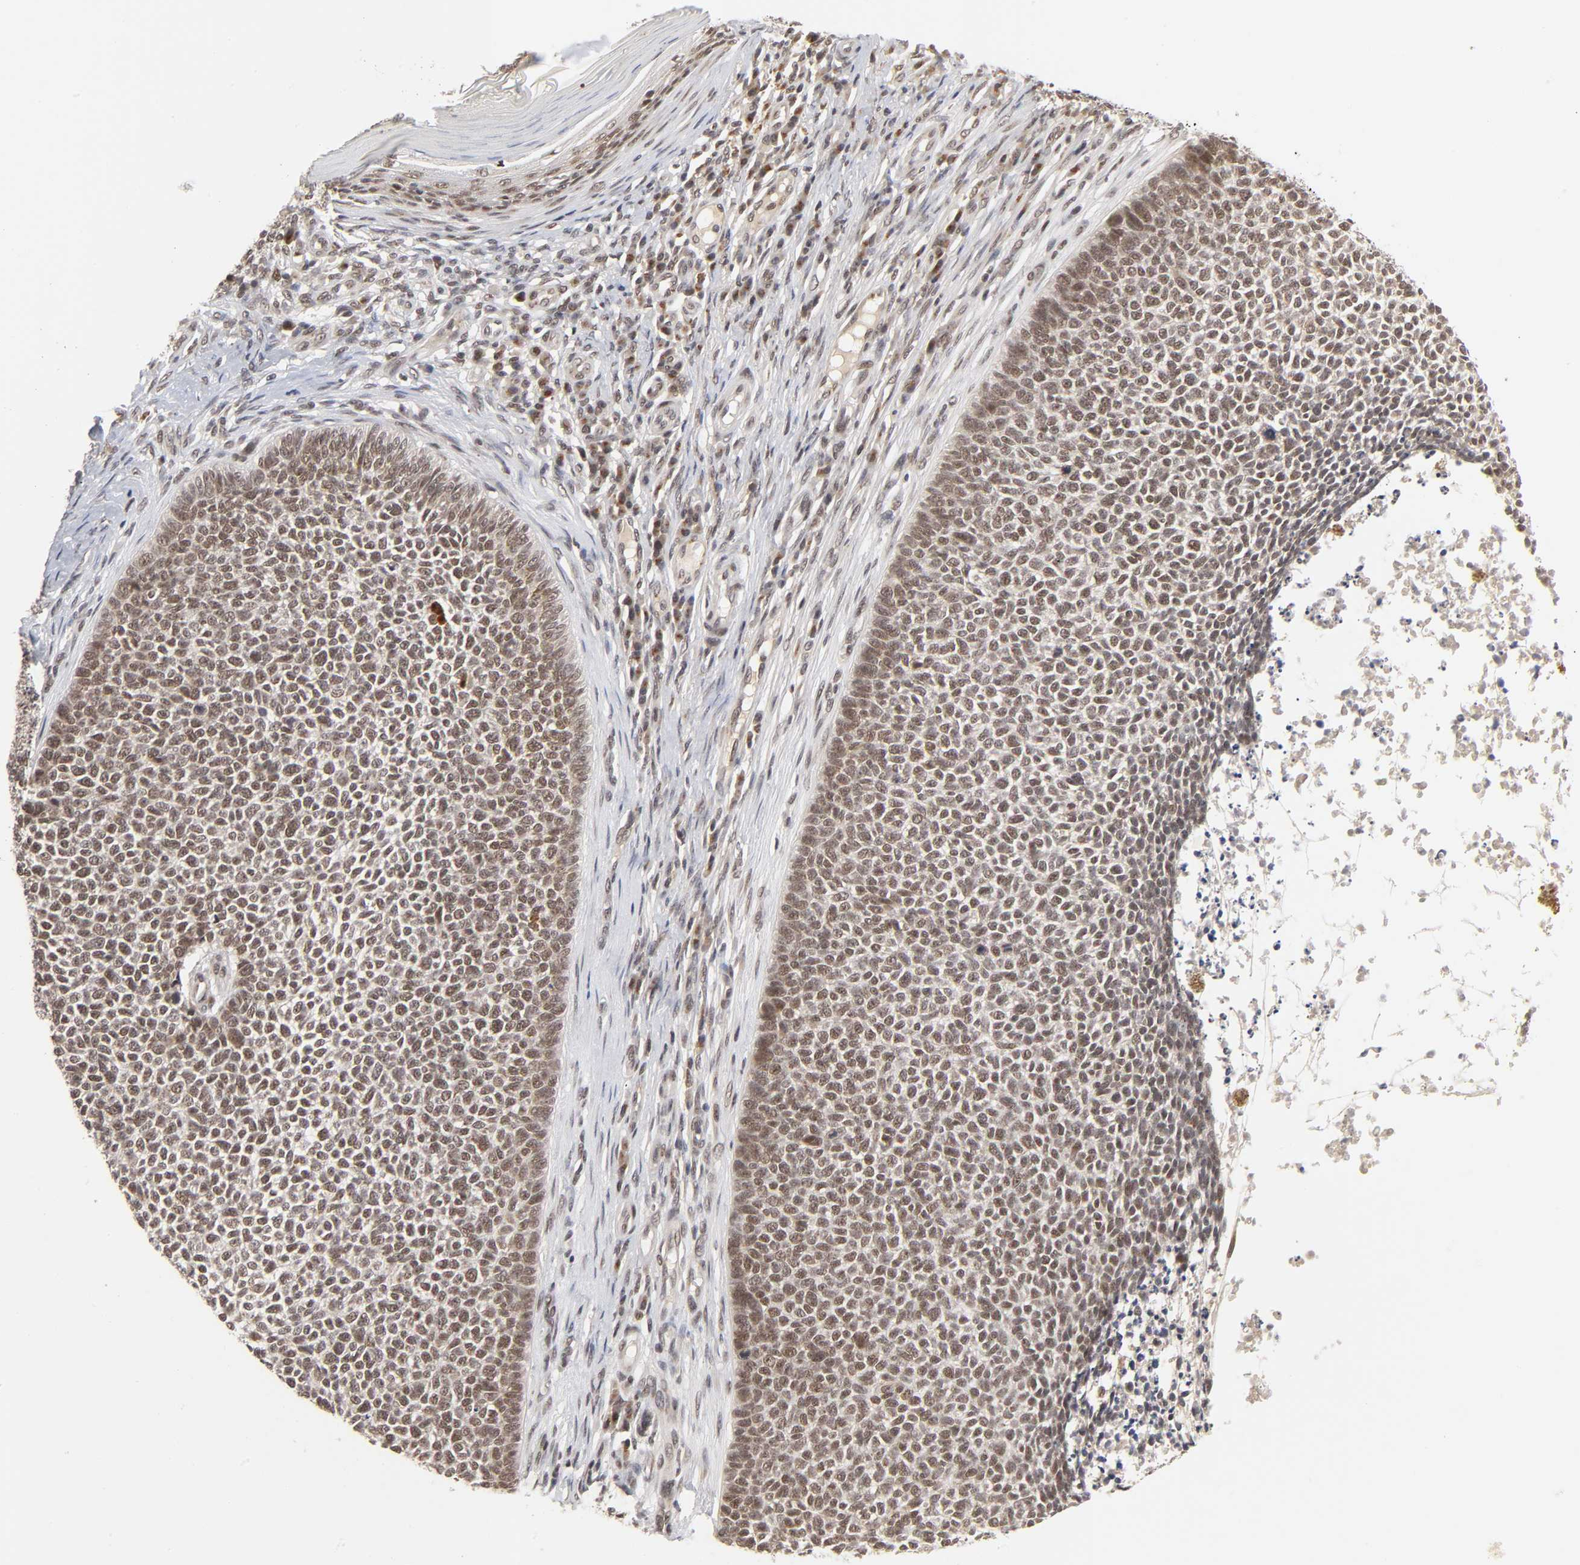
{"staining": {"intensity": "moderate", "quantity": ">75%", "location": "nuclear"}, "tissue": "skin cancer", "cell_type": "Tumor cells", "image_type": "cancer", "snomed": [{"axis": "morphology", "description": "Basal cell carcinoma"}, {"axis": "topography", "description": "Skin"}], "caption": "This micrograph shows skin cancer stained with IHC to label a protein in brown. The nuclear of tumor cells show moderate positivity for the protein. Nuclei are counter-stained blue.", "gene": "EP300", "patient": {"sex": "female", "age": 84}}